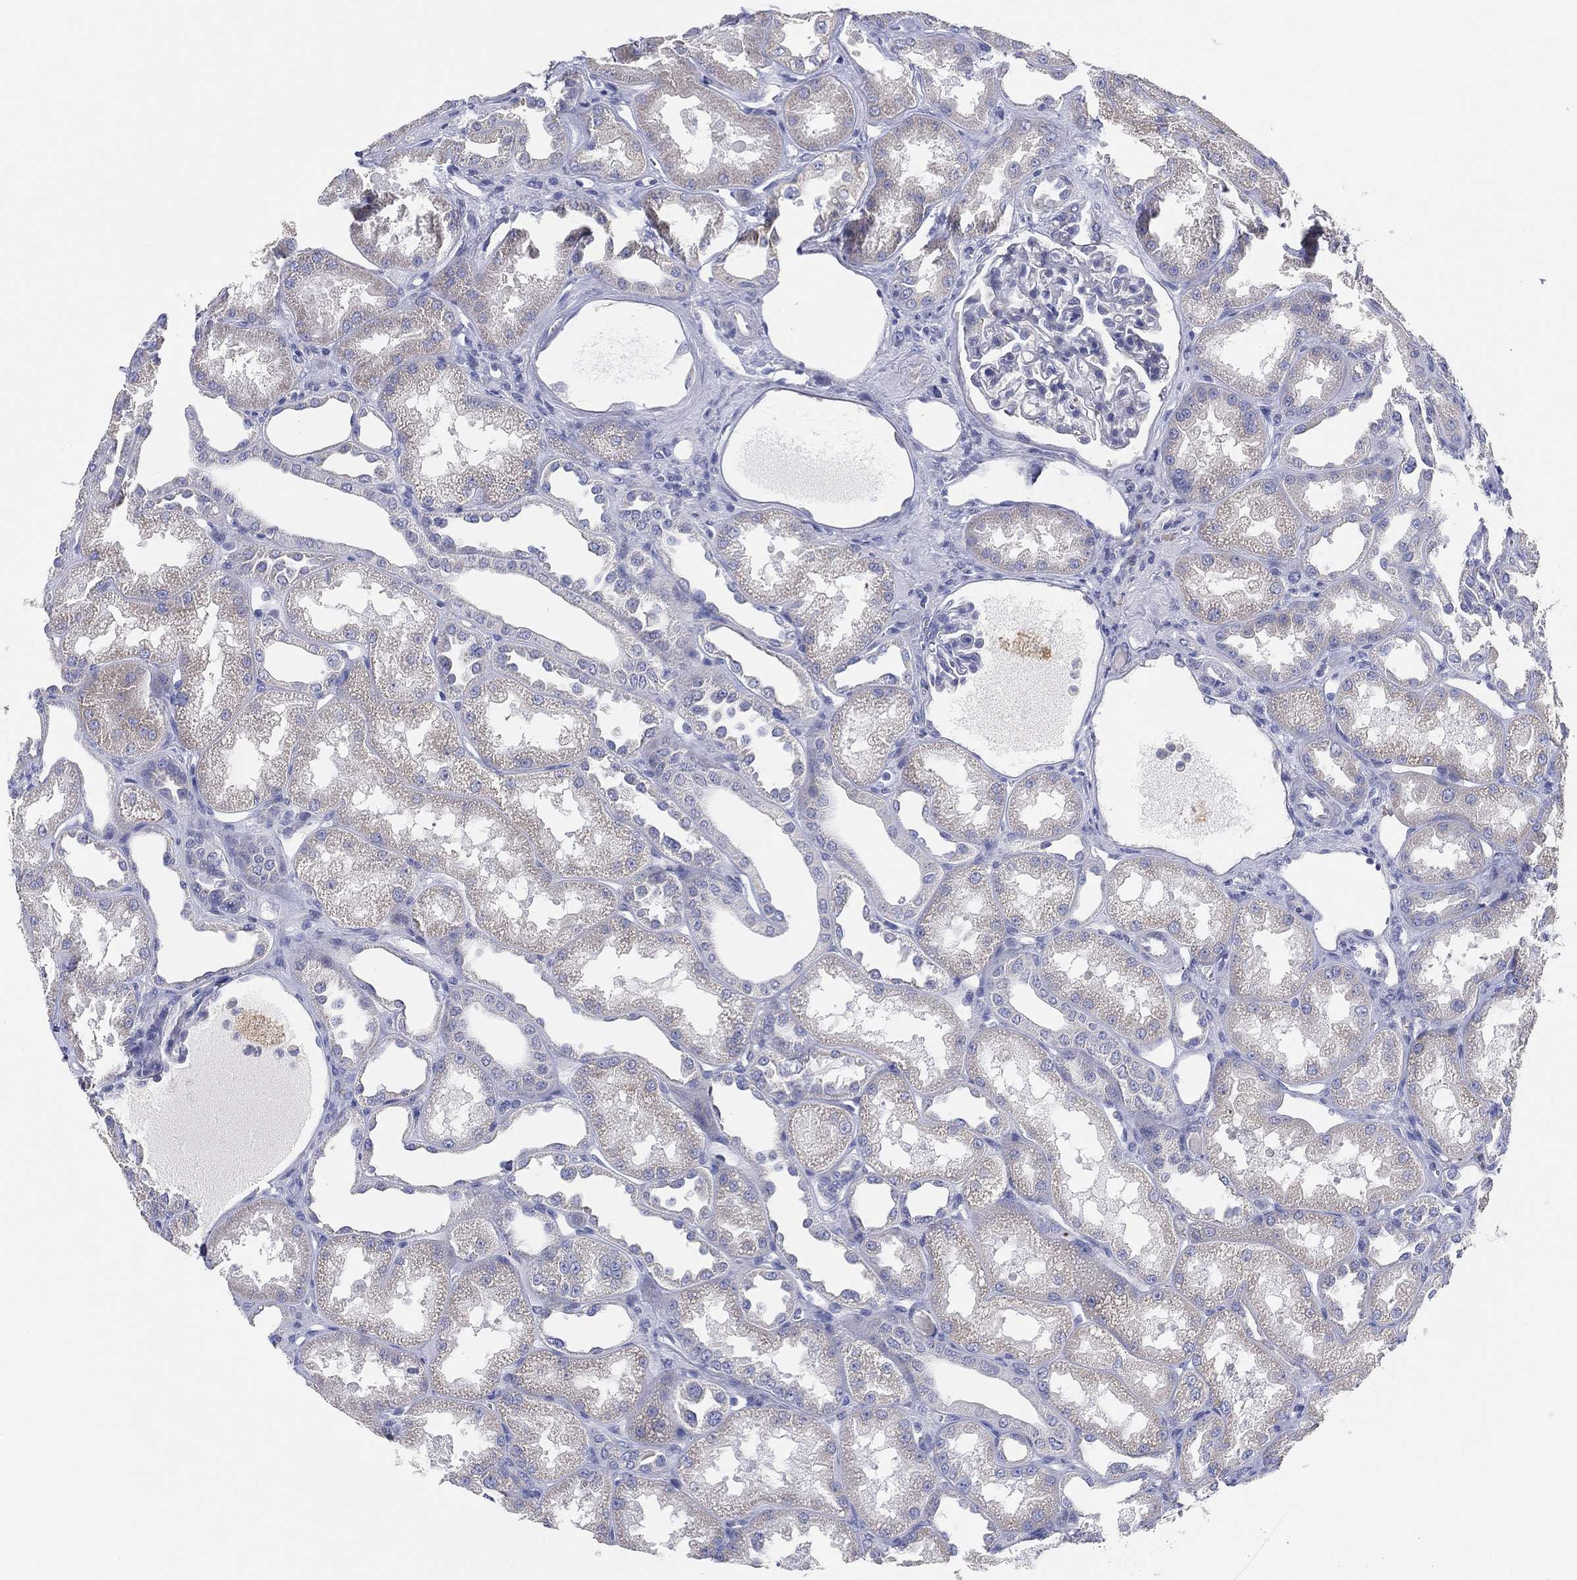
{"staining": {"intensity": "negative", "quantity": "none", "location": "none"}, "tissue": "kidney", "cell_type": "Cells in glomeruli", "image_type": "normal", "snomed": [{"axis": "morphology", "description": "Normal tissue, NOS"}, {"axis": "topography", "description": "Kidney"}], "caption": "High magnification brightfield microscopy of benign kidney stained with DAB (3,3'-diaminobenzidine) (brown) and counterstained with hematoxylin (blue): cells in glomeruli show no significant positivity.", "gene": "TMEM40", "patient": {"sex": "male", "age": 61}}